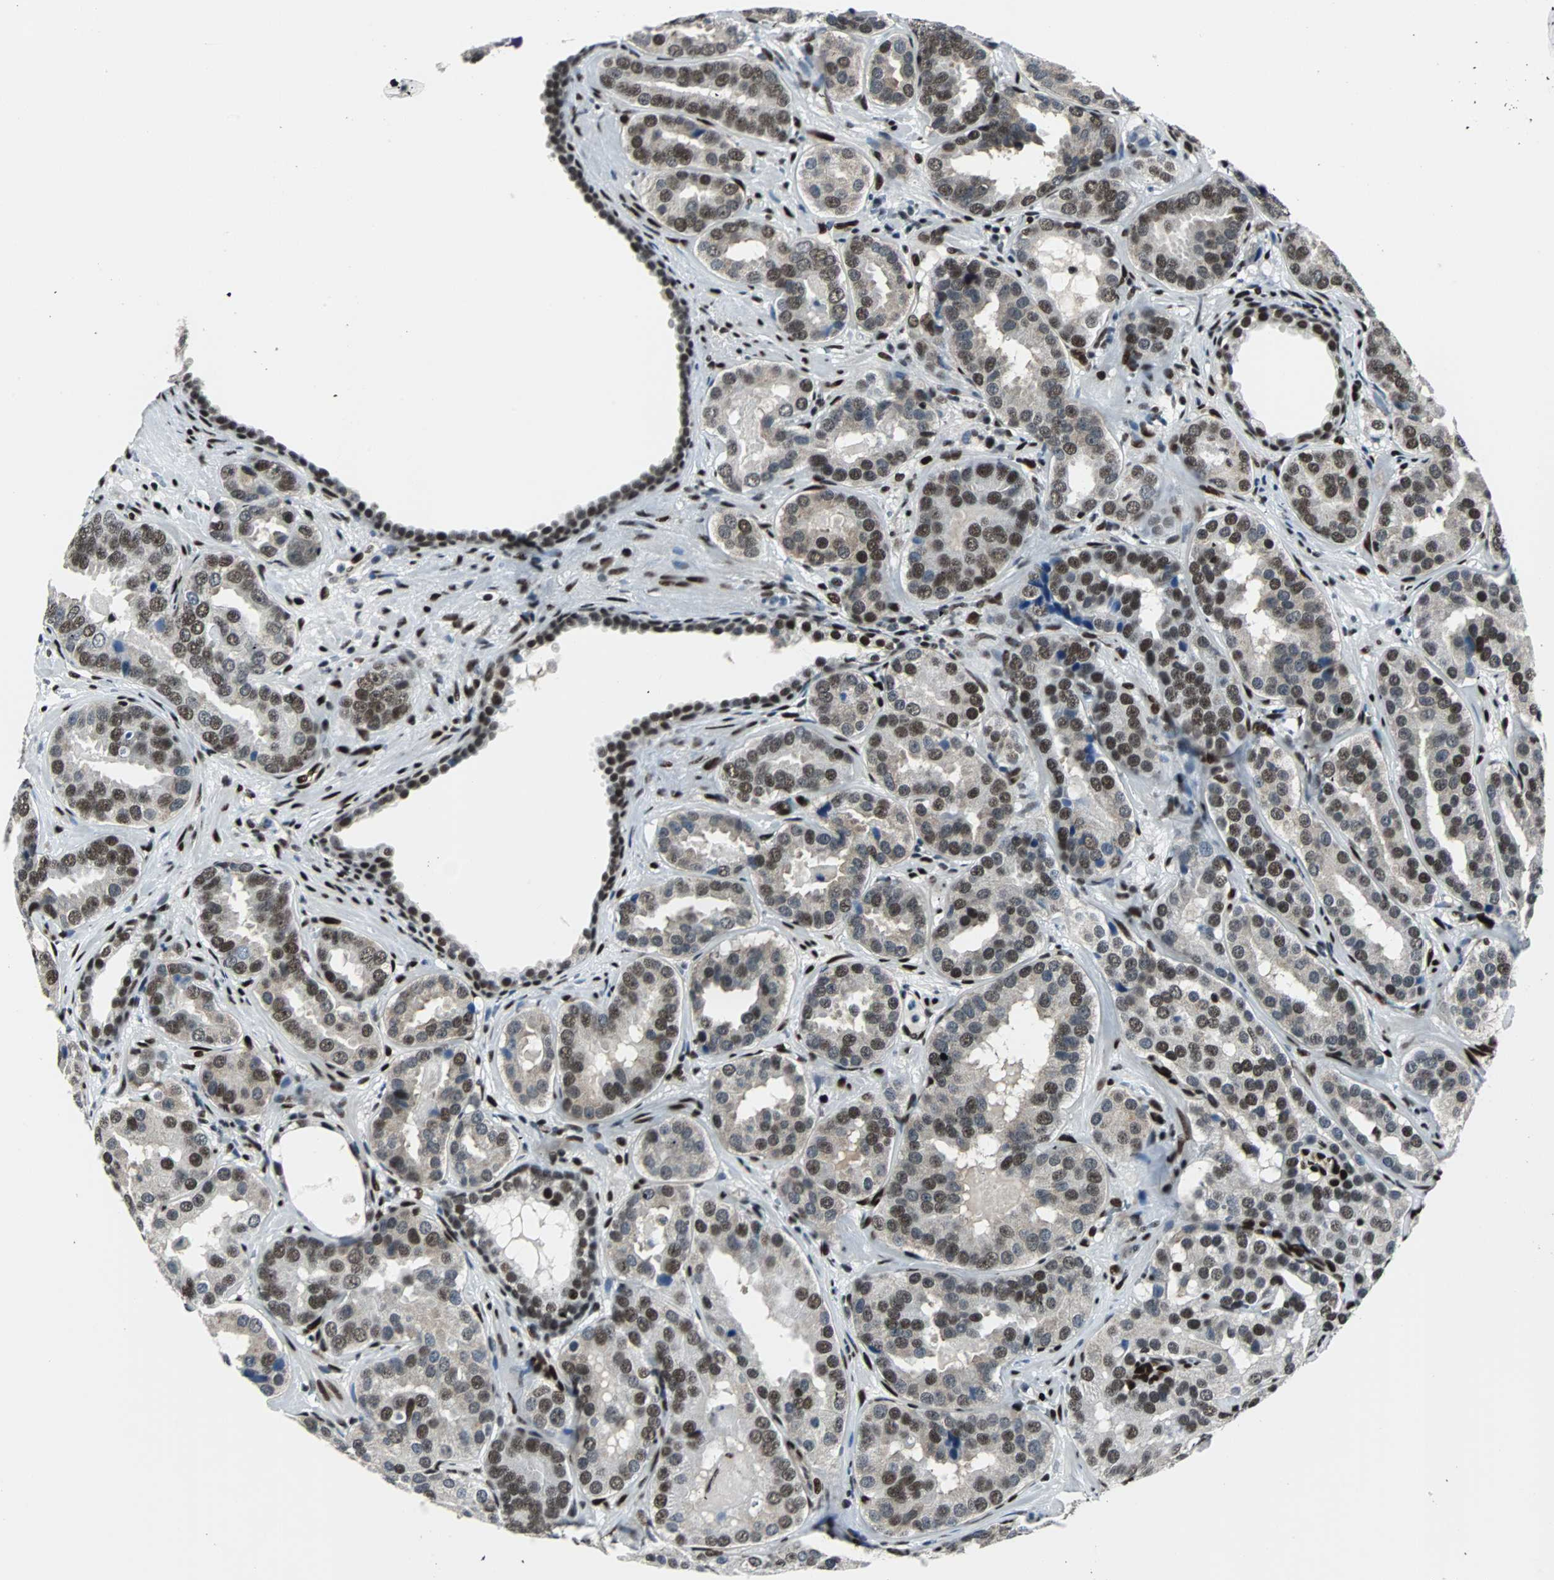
{"staining": {"intensity": "strong", "quantity": ">75%", "location": "nuclear"}, "tissue": "prostate cancer", "cell_type": "Tumor cells", "image_type": "cancer", "snomed": [{"axis": "morphology", "description": "Adenocarcinoma, Low grade"}, {"axis": "topography", "description": "Prostate"}], "caption": "Brown immunohistochemical staining in human prostate cancer (adenocarcinoma (low-grade)) exhibits strong nuclear expression in about >75% of tumor cells.", "gene": "MEF2D", "patient": {"sex": "male", "age": 59}}